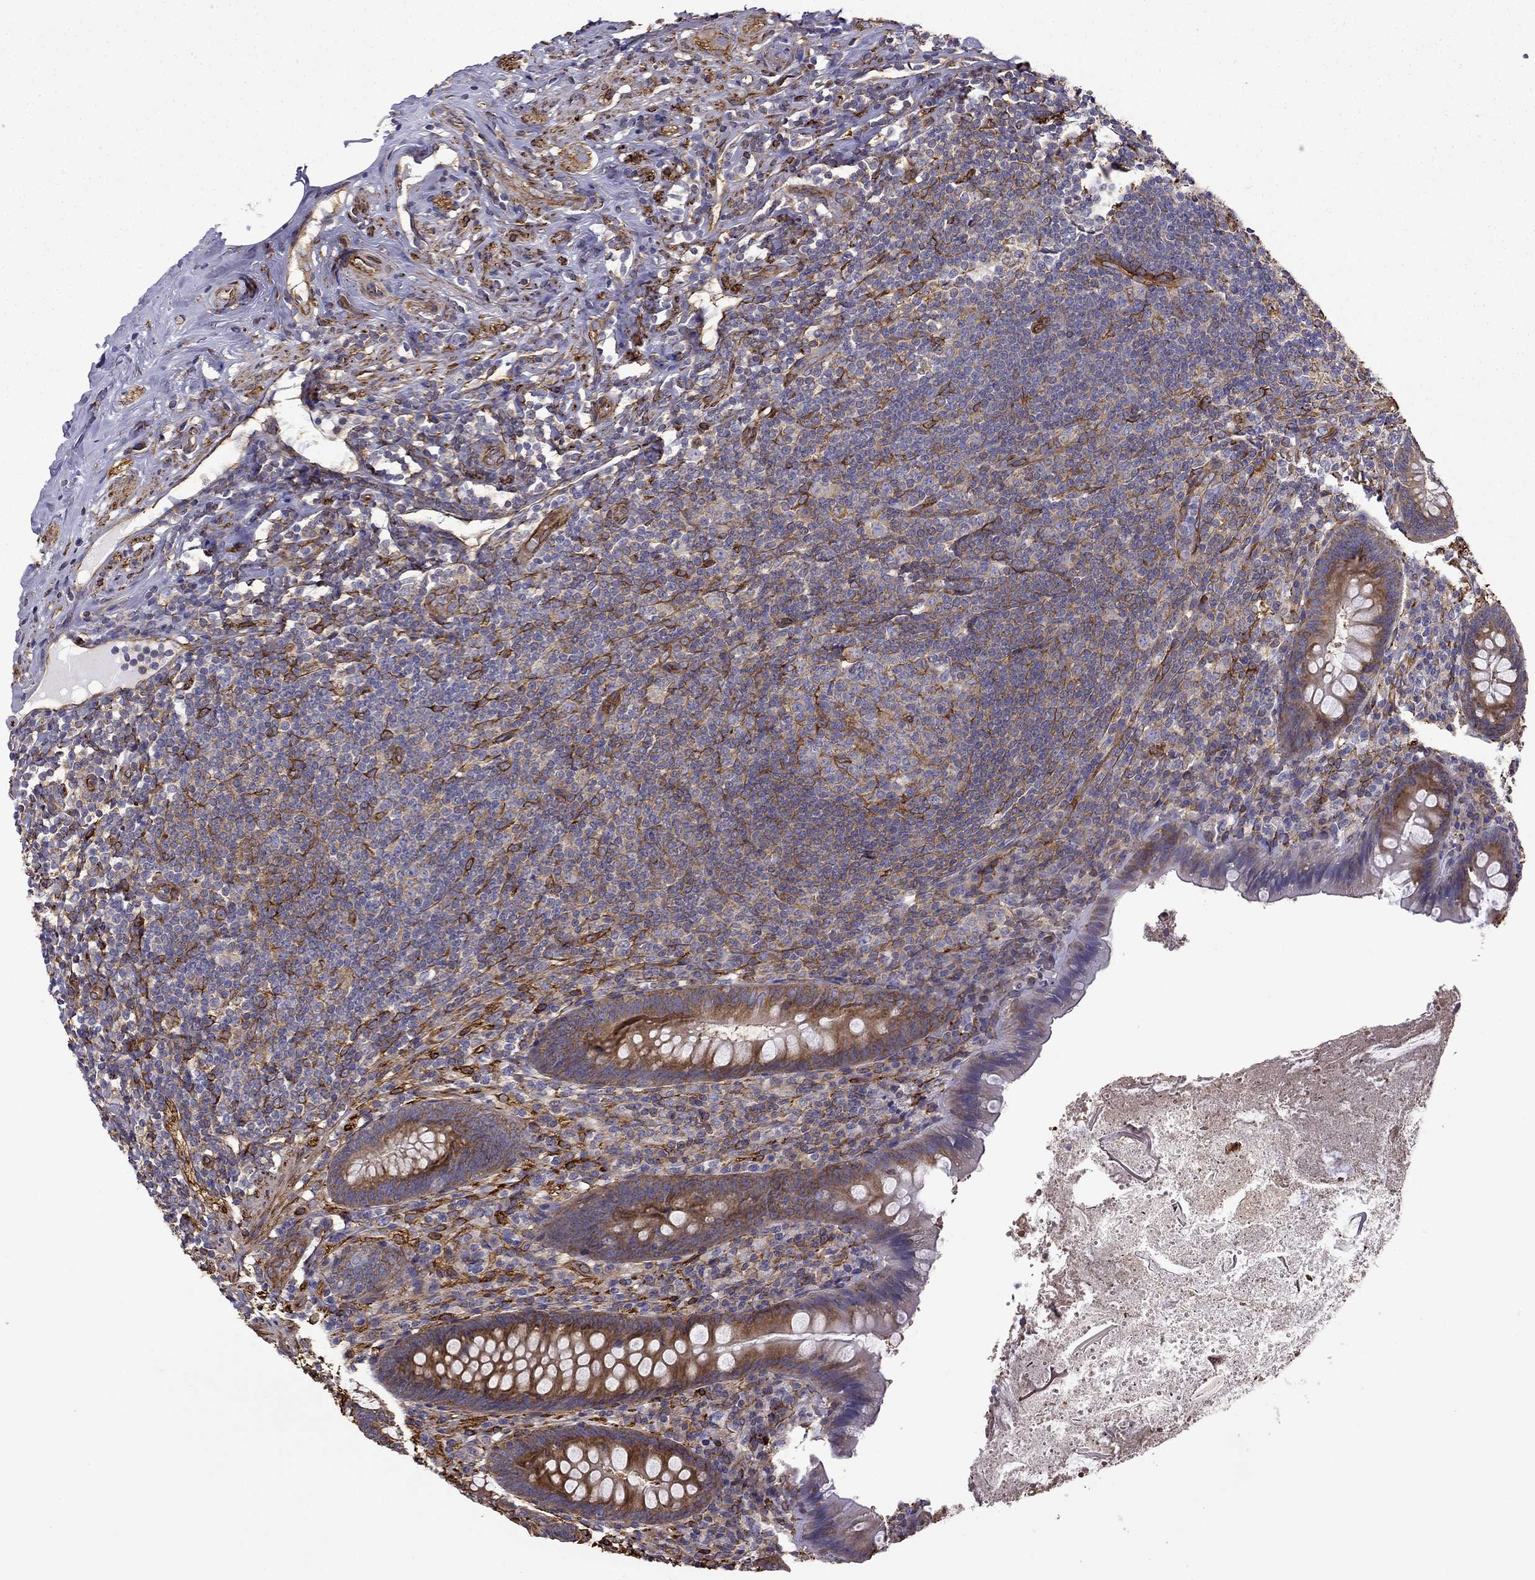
{"staining": {"intensity": "strong", "quantity": ">75%", "location": "cytoplasmic/membranous"}, "tissue": "appendix", "cell_type": "Glandular cells", "image_type": "normal", "snomed": [{"axis": "morphology", "description": "Normal tissue, NOS"}, {"axis": "topography", "description": "Appendix"}], "caption": "Protein staining of benign appendix exhibits strong cytoplasmic/membranous expression in about >75% of glandular cells.", "gene": "MAP4", "patient": {"sex": "male", "age": 47}}